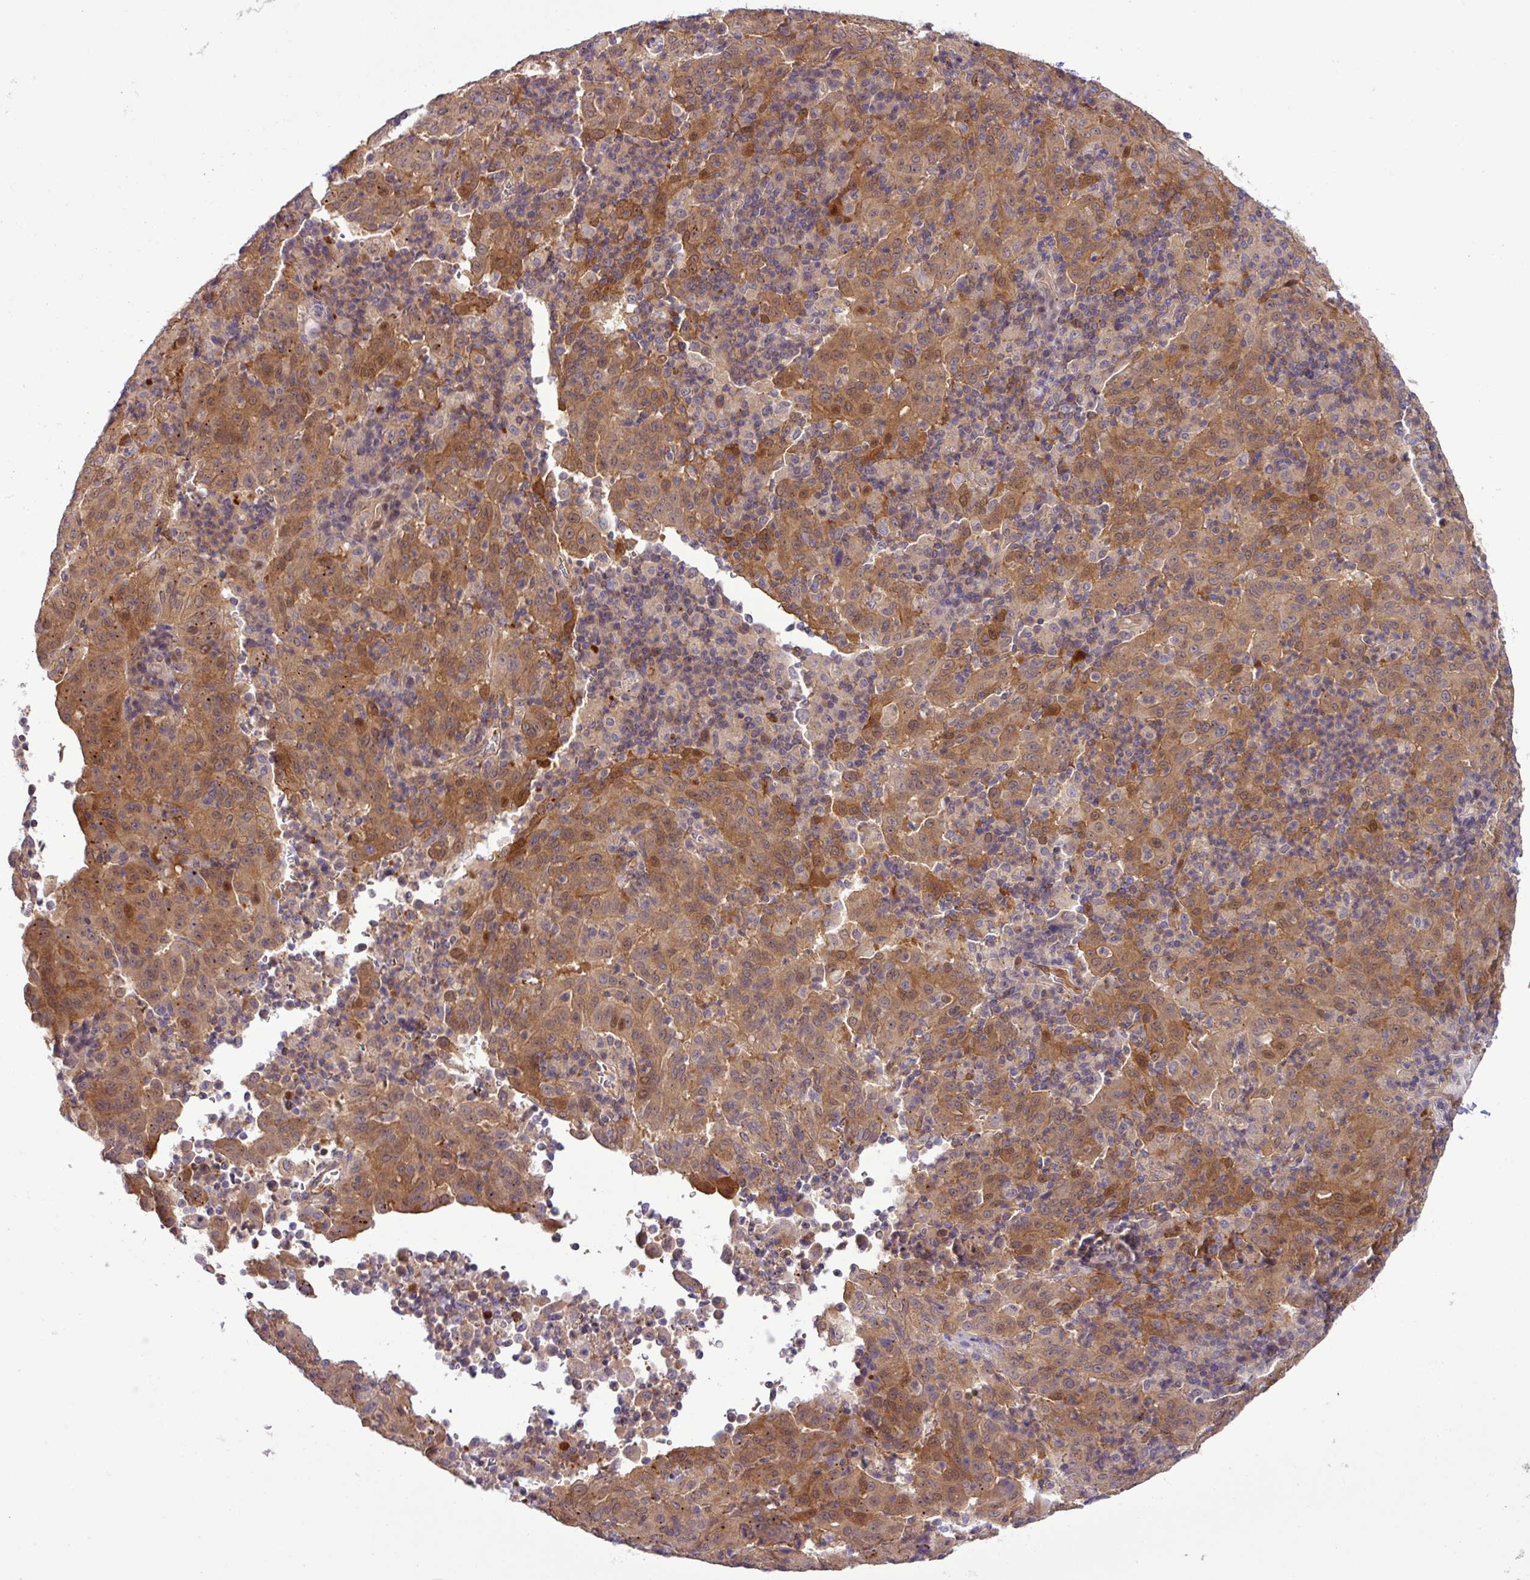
{"staining": {"intensity": "strong", "quantity": "25%-75%", "location": "cytoplasmic/membranous"}, "tissue": "pancreatic cancer", "cell_type": "Tumor cells", "image_type": "cancer", "snomed": [{"axis": "morphology", "description": "Adenocarcinoma, NOS"}, {"axis": "topography", "description": "Pancreas"}], "caption": "Human pancreatic cancer stained with a brown dye exhibits strong cytoplasmic/membranous positive expression in approximately 25%-75% of tumor cells.", "gene": "CARHSP1", "patient": {"sex": "male", "age": 63}}